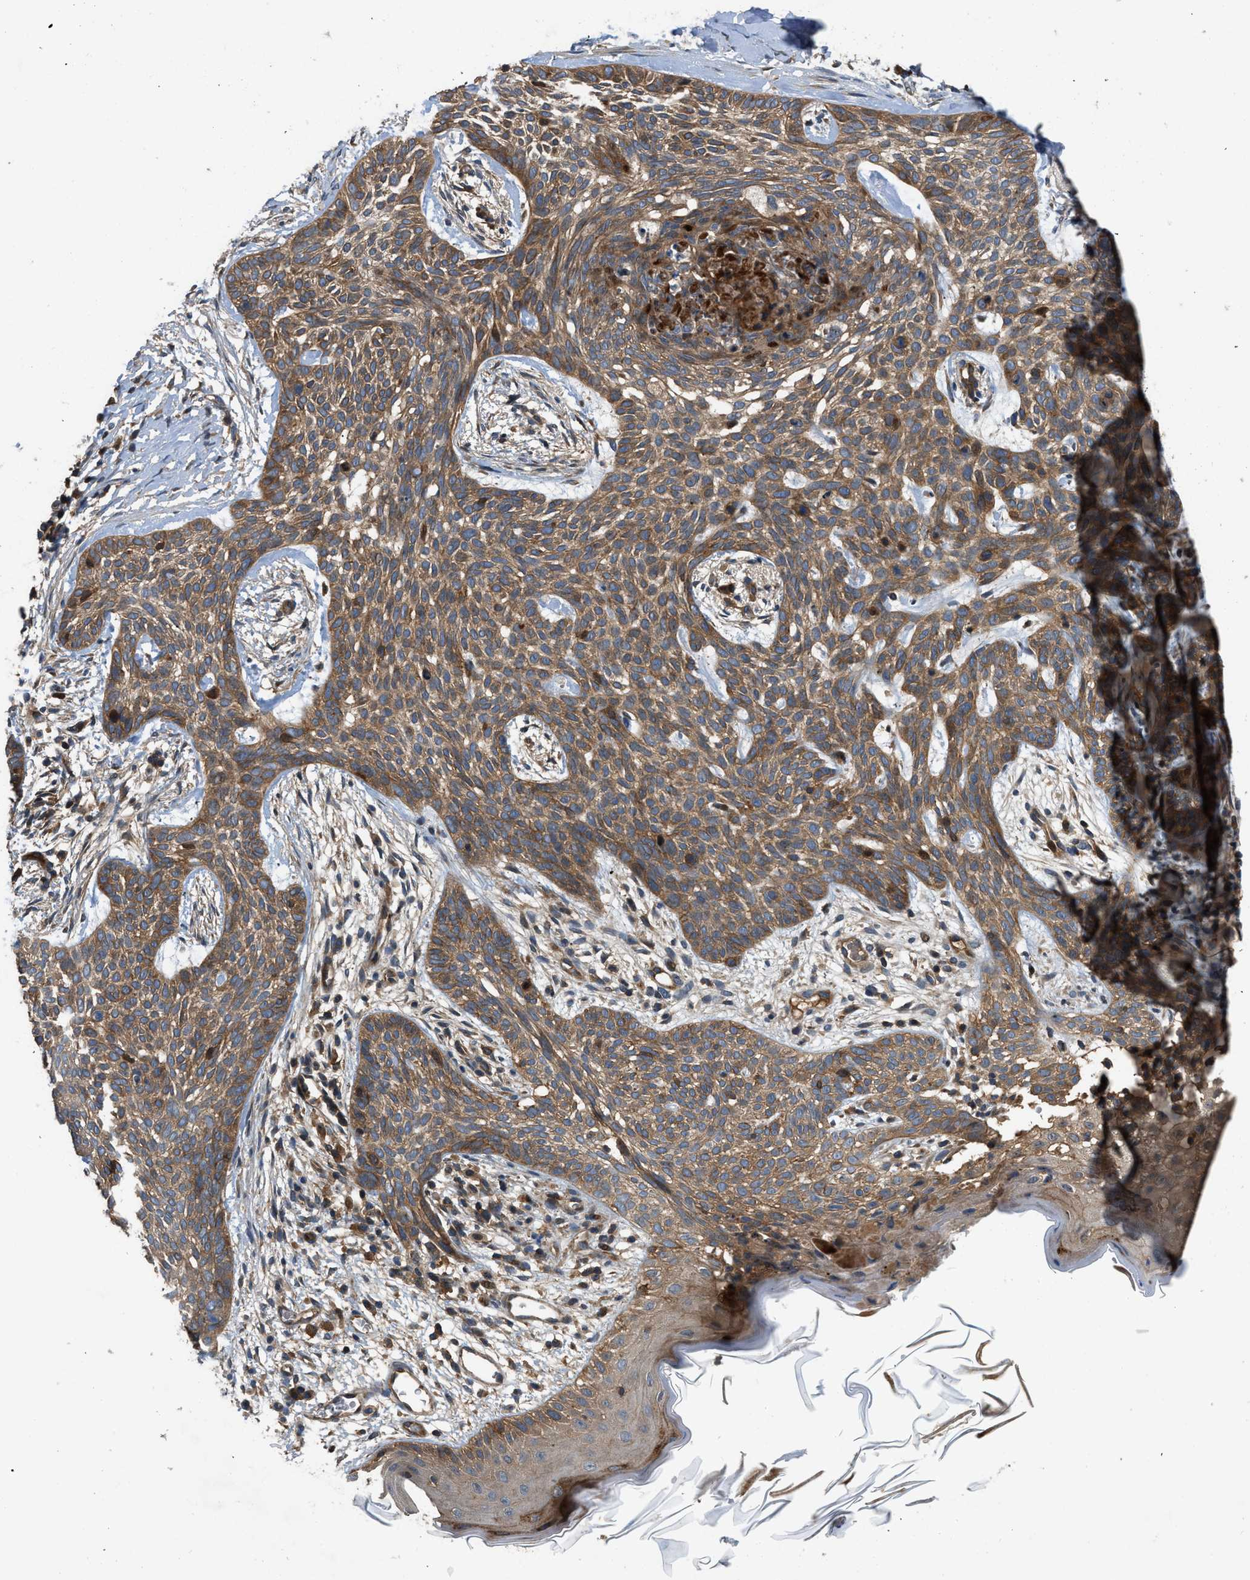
{"staining": {"intensity": "moderate", "quantity": ">75%", "location": "cytoplasmic/membranous"}, "tissue": "skin cancer", "cell_type": "Tumor cells", "image_type": "cancer", "snomed": [{"axis": "morphology", "description": "Basal cell carcinoma"}, {"axis": "topography", "description": "Skin"}], "caption": "Protein staining reveals moderate cytoplasmic/membranous staining in about >75% of tumor cells in skin cancer.", "gene": "CNNM3", "patient": {"sex": "female", "age": 59}}